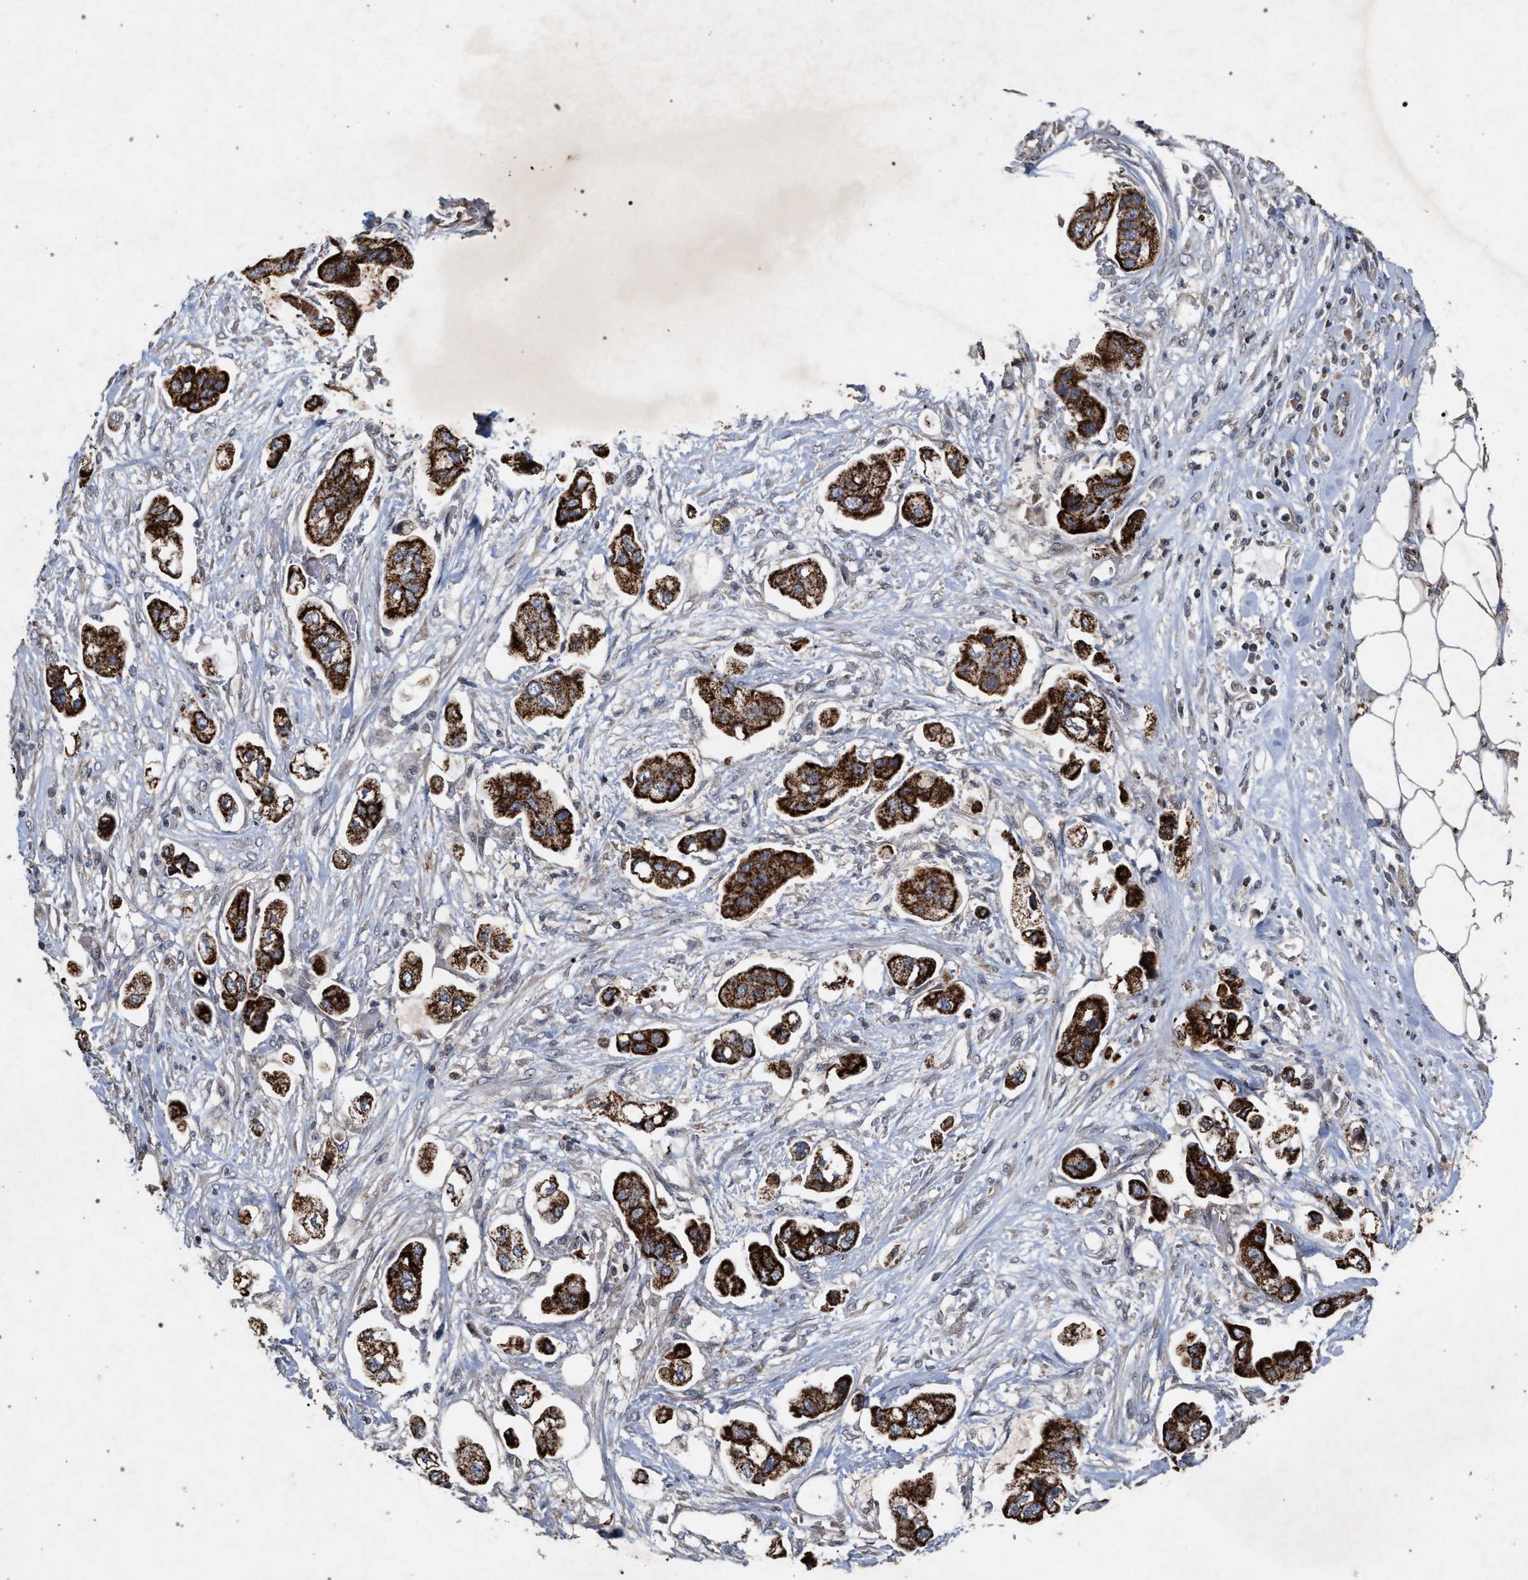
{"staining": {"intensity": "strong", "quantity": ">75%", "location": "cytoplasmic/membranous"}, "tissue": "stomach cancer", "cell_type": "Tumor cells", "image_type": "cancer", "snomed": [{"axis": "morphology", "description": "Adenocarcinoma, NOS"}, {"axis": "topography", "description": "Stomach"}], "caption": "Immunohistochemistry staining of adenocarcinoma (stomach), which displays high levels of strong cytoplasmic/membranous positivity in about >75% of tumor cells indicating strong cytoplasmic/membranous protein staining. The staining was performed using DAB (3,3'-diaminobenzidine) (brown) for protein detection and nuclei were counterstained in hematoxylin (blue).", "gene": "PKD2L1", "patient": {"sex": "male", "age": 62}}